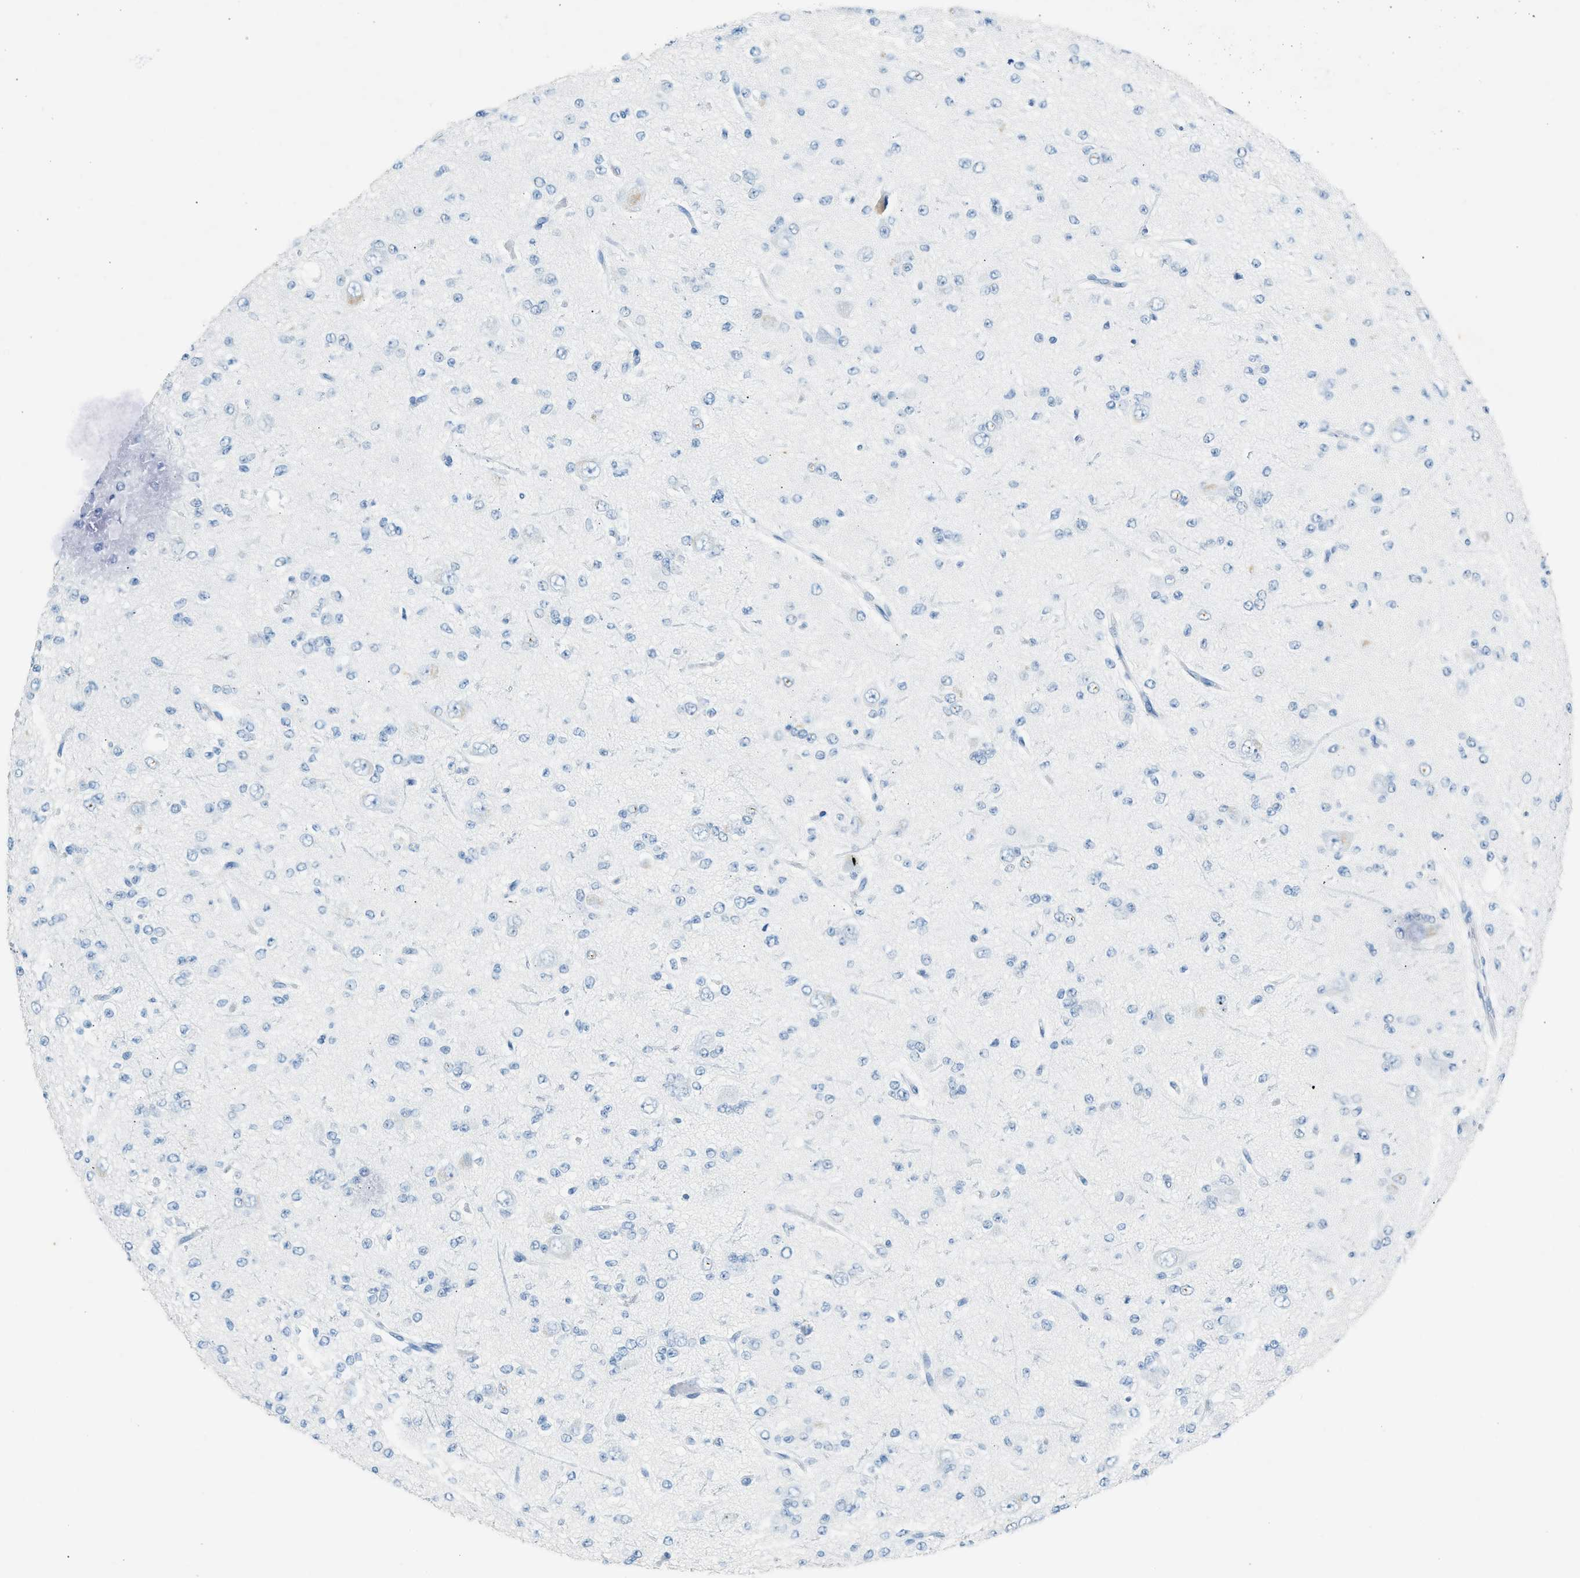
{"staining": {"intensity": "weak", "quantity": "<25%", "location": "cytoplasmic/membranous"}, "tissue": "glioma", "cell_type": "Tumor cells", "image_type": "cancer", "snomed": [{"axis": "morphology", "description": "Glioma, malignant, Low grade"}, {"axis": "topography", "description": "Brain"}], "caption": "Low-grade glioma (malignant) was stained to show a protein in brown. There is no significant expression in tumor cells.", "gene": "HHATL", "patient": {"sex": "male", "age": 38}}